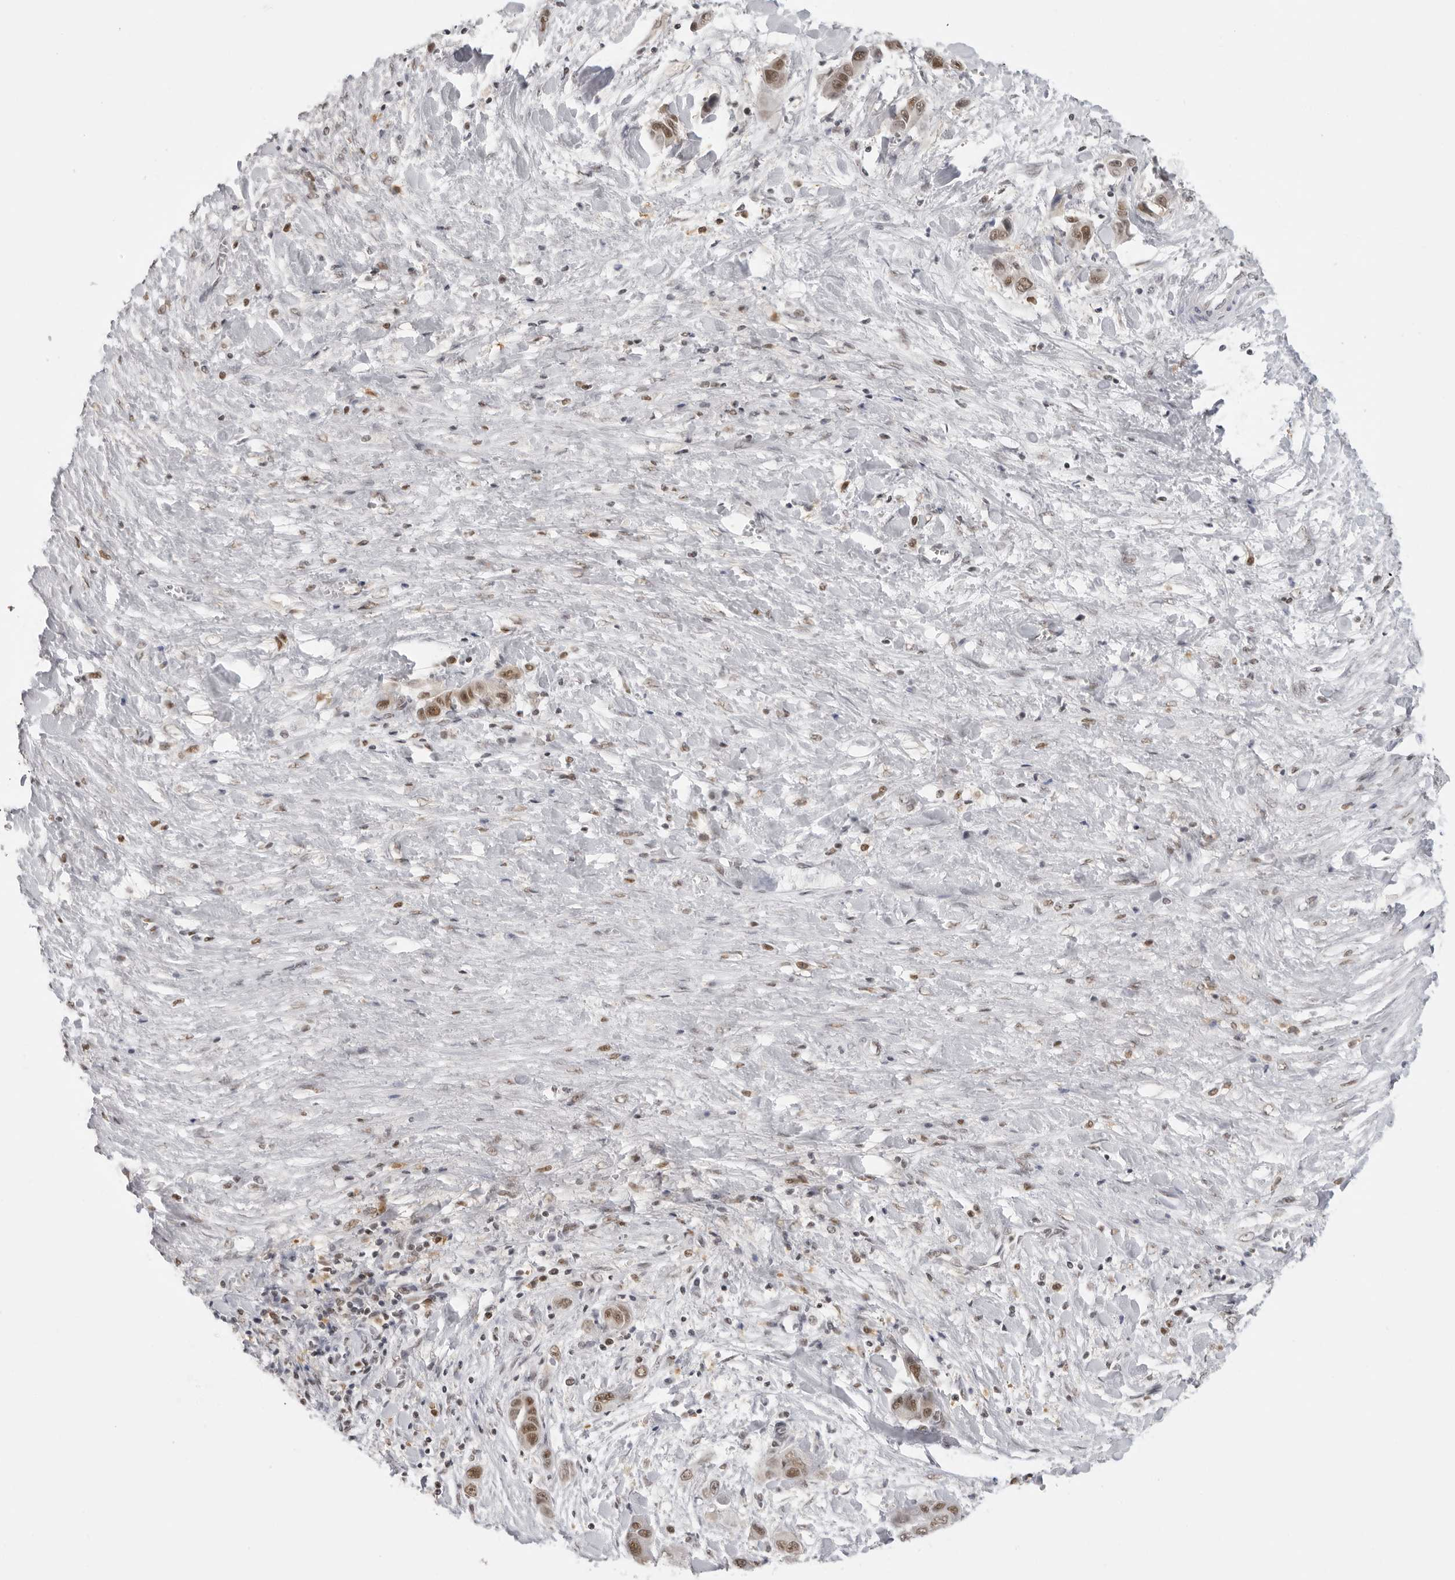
{"staining": {"intensity": "moderate", "quantity": ">75%", "location": "nuclear"}, "tissue": "liver cancer", "cell_type": "Tumor cells", "image_type": "cancer", "snomed": [{"axis": "morphology", "description": "Cholangiocarcinoma"}, {"axis": "topography", "description": "Liver"}], "caption": "A medium amount of moderate nuclear positivity is seen in approximately >75% of tumor cells in cholangiocarcinoma (liver) tissue.", "gene": "RPA2", "patient": {"sex": "female", "age": 52}}